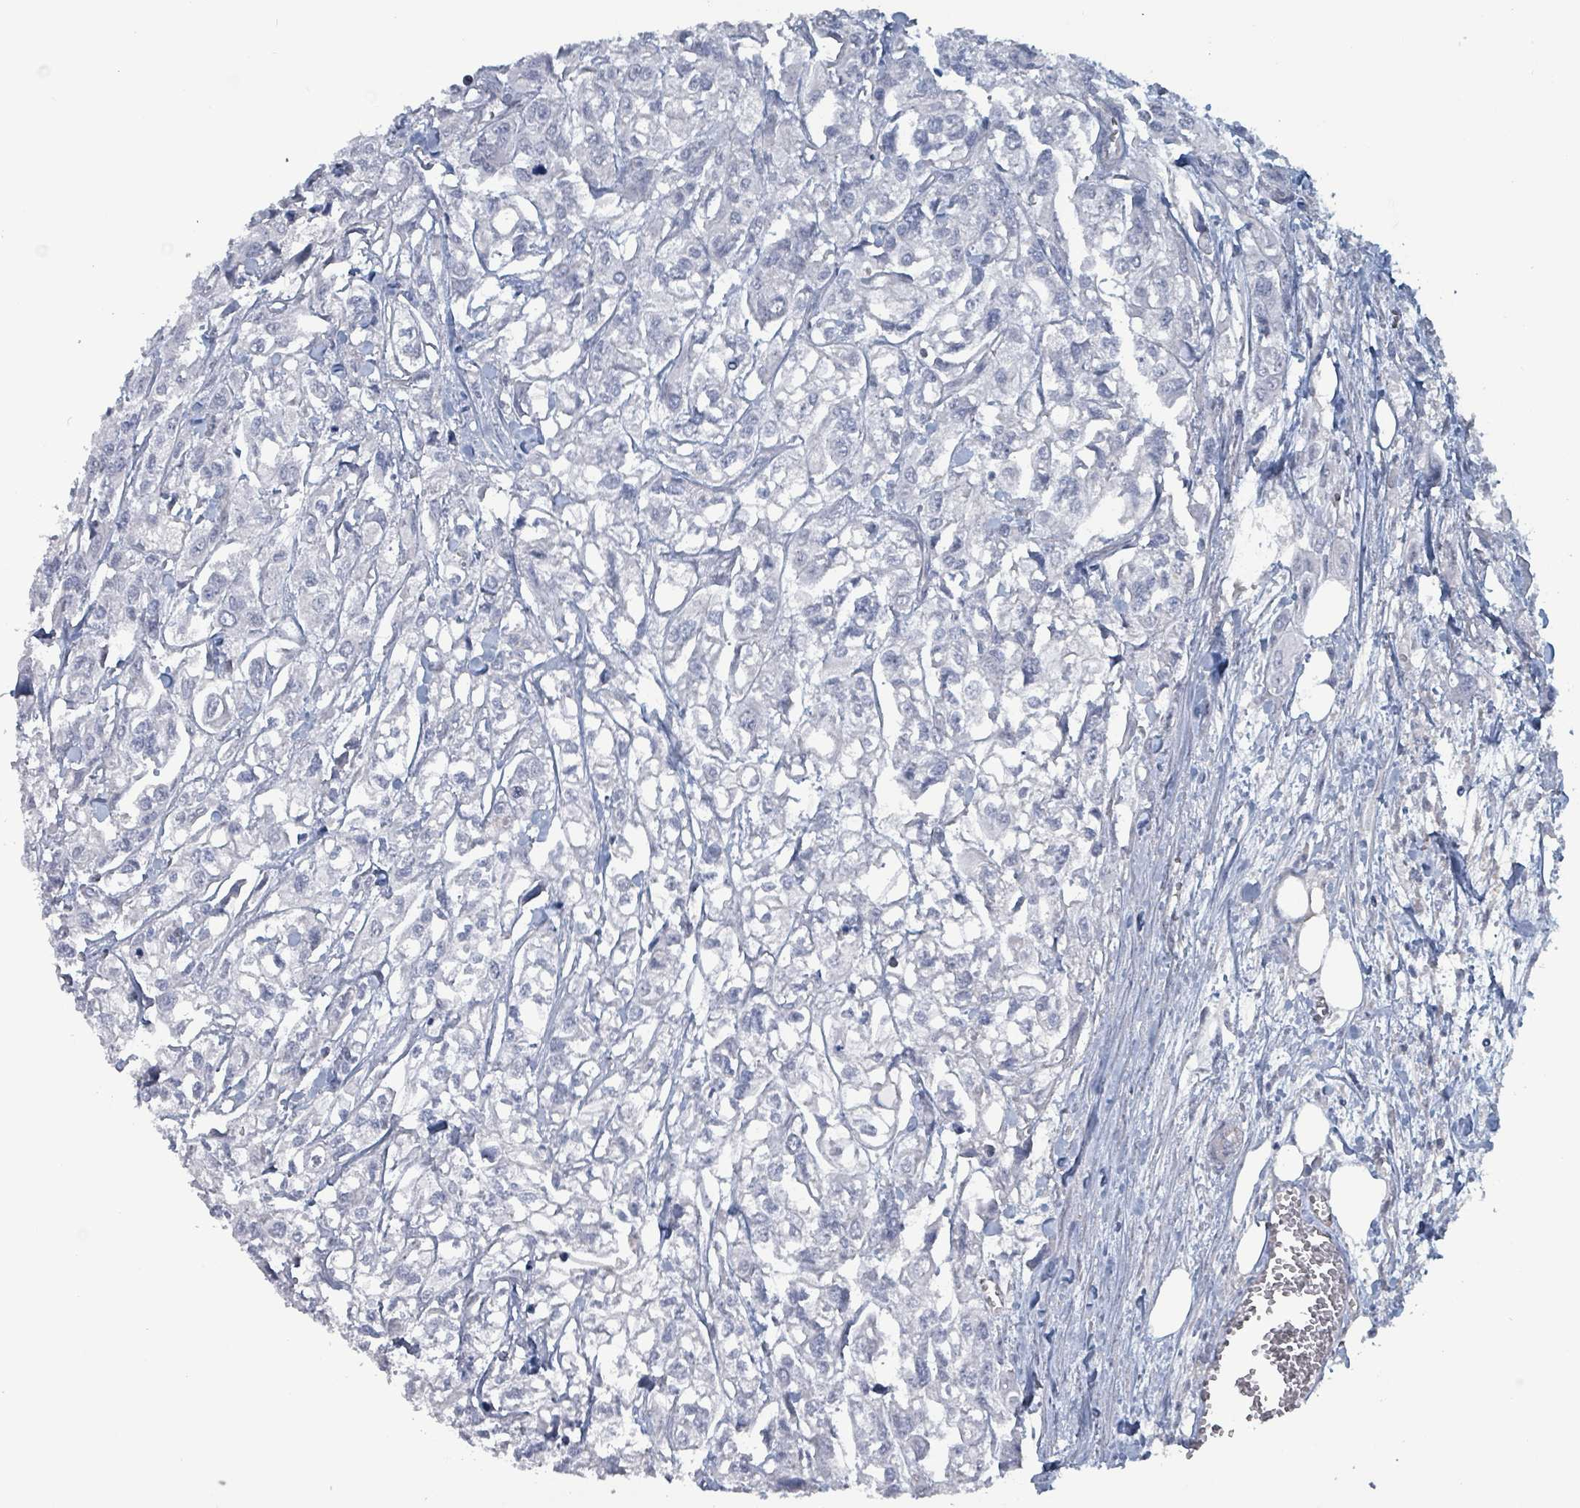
{"staining": {"intensity": "negative", "quantity": "none", "location": "none"}, "tissue": "urothelial cancer", "cell_type": "Tumor cells", "image_type": "cancer", "snomed": [{"axis": "morphology", "description": "Urothelial carcinoma, High grade"}, {"axis": "topography", "description": "Urinary bladder"}], "caption": "Human urothelial cancer stained for a protein using immunohistochemistry (IHC) shows no staining in tumor cells.", "gene": "TAAR5", "patient": {"sex": "male", "age": 67}}